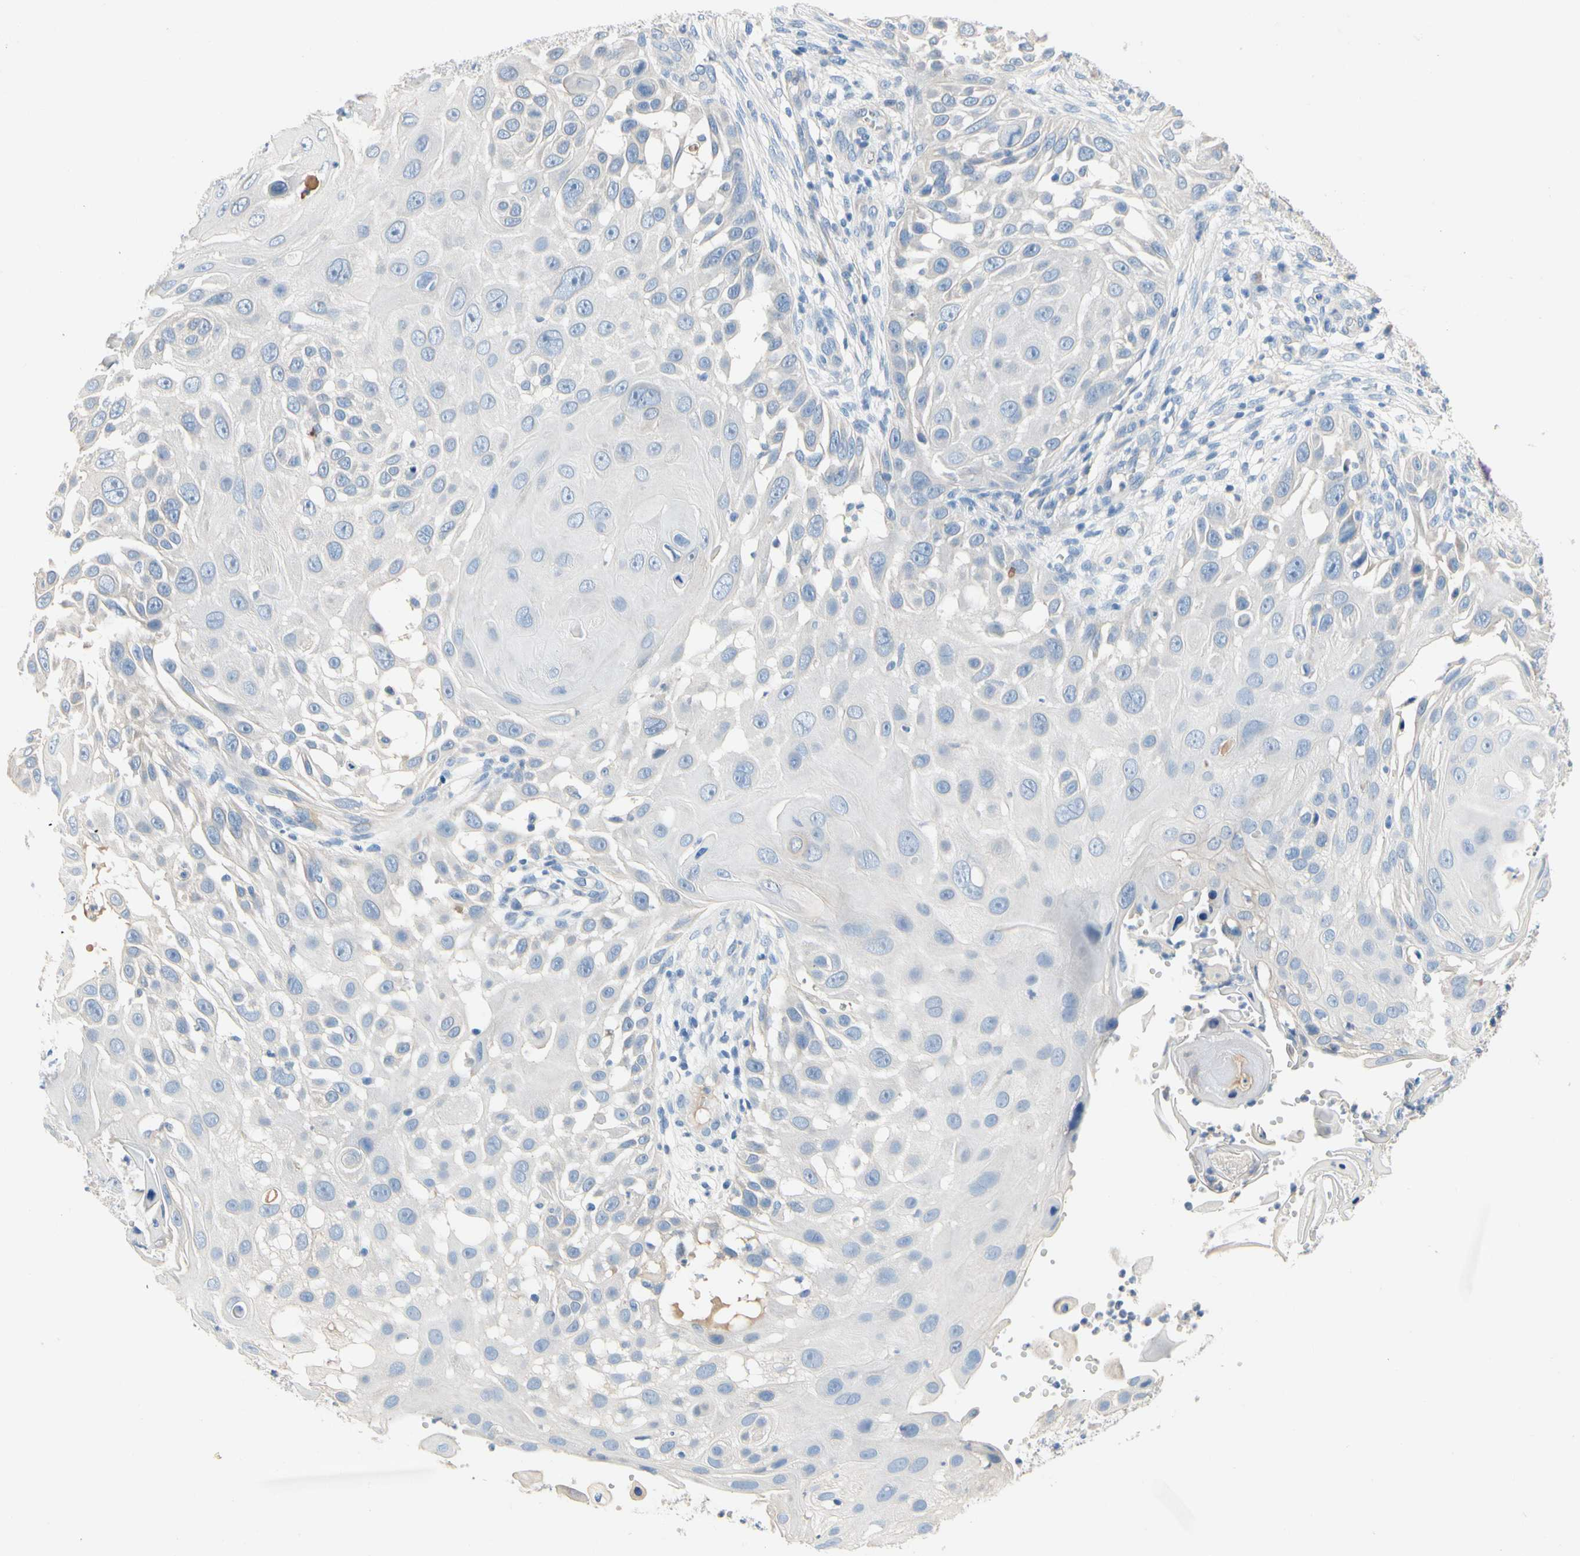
{"staining": {"intensity": "negative", "quantity": "none", "location": "none"}, "tissue": "skin cancer", "cell_type": "Tumor cells", "image_type": "cancer", "snomed": [{"axis": "morphology", "description": "Squamous cell carcinoma, NOS"}, {"axis": "topography", "description": "Skin"}], "caption": "A photomicrograph of human squamous cell carcinoma (skin) is negative for staining in tumor cells.", "gene": "CCM2L", "patient": {"sex": "female", "age": 44}}